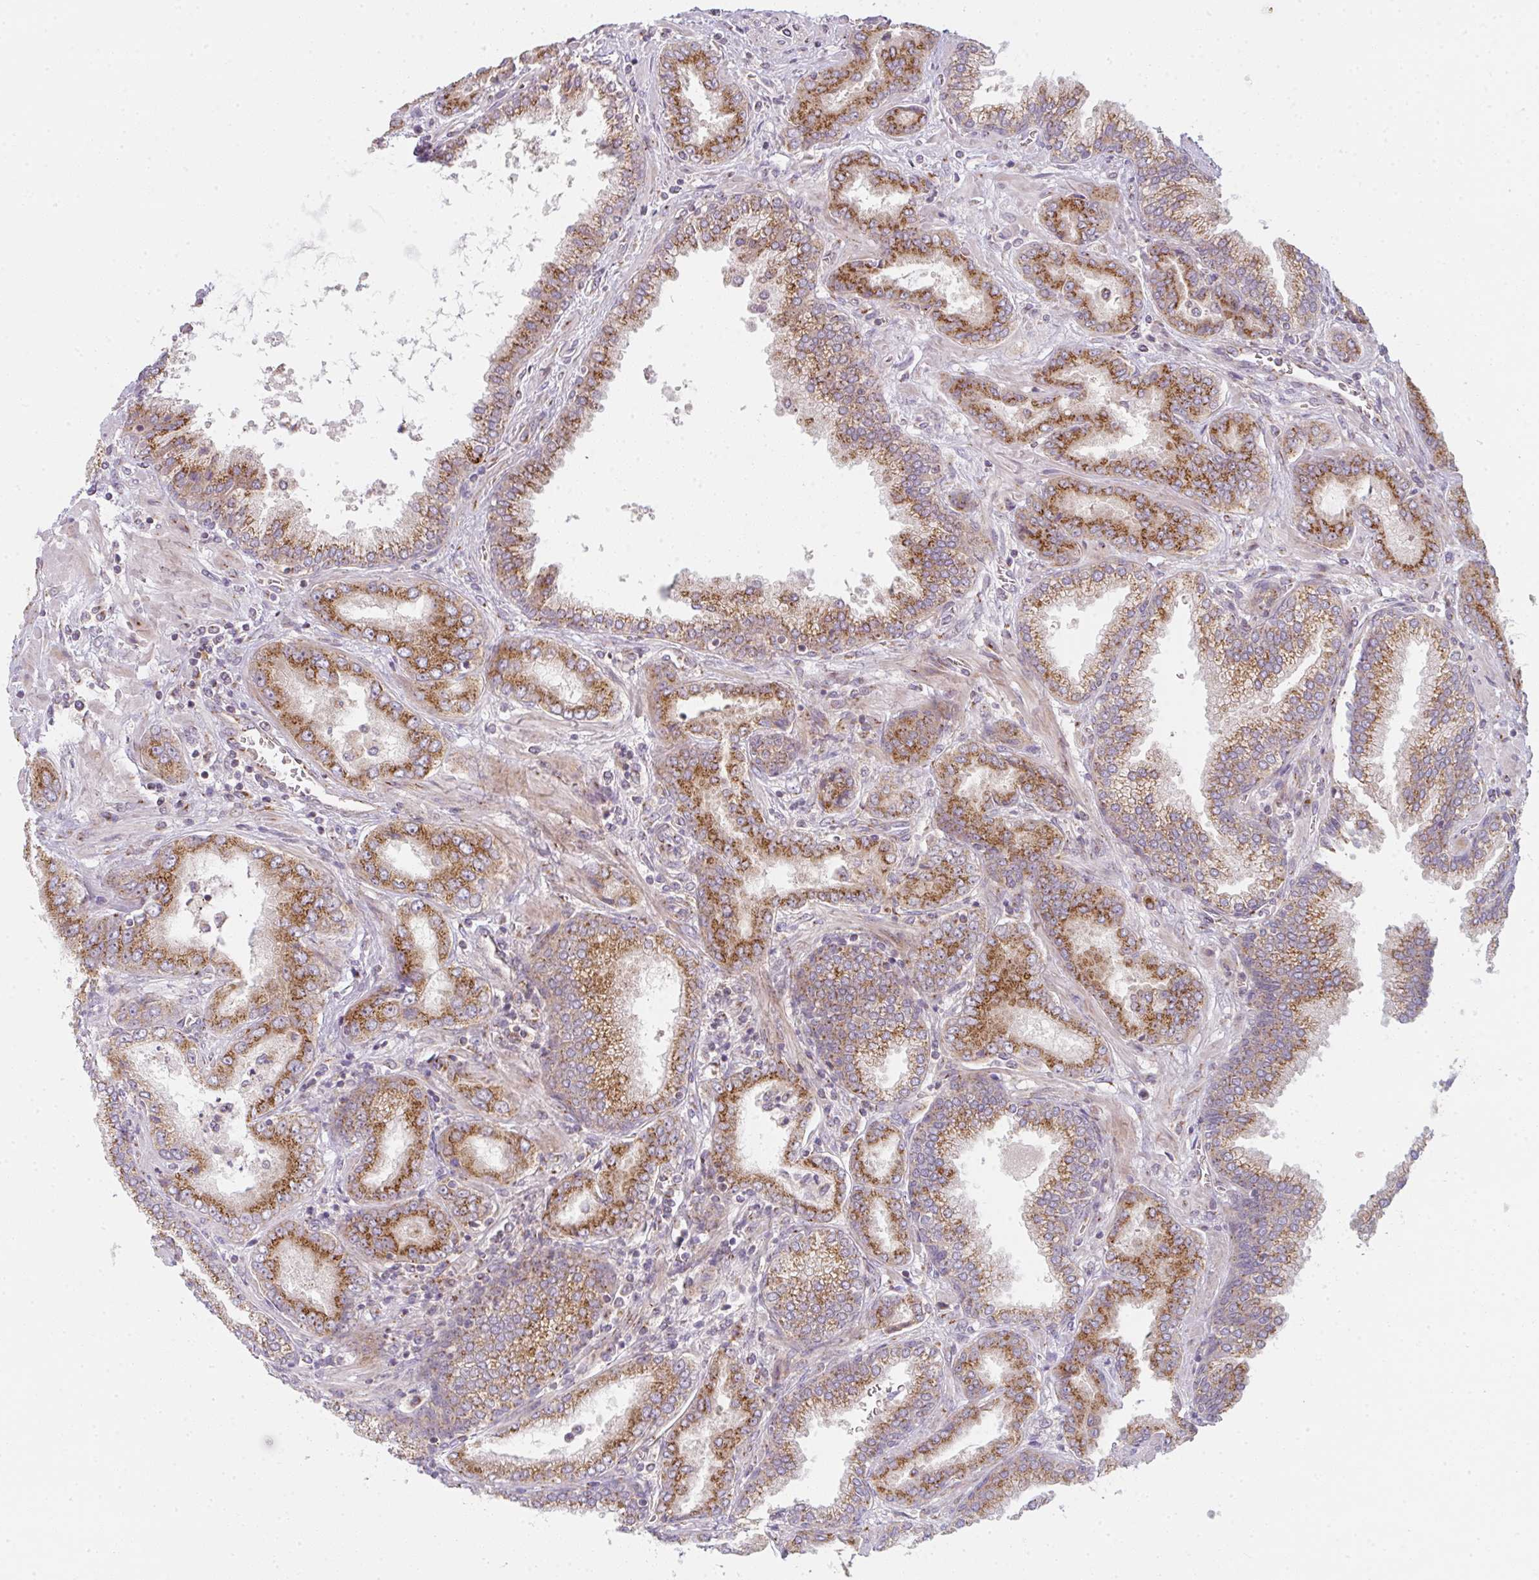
{"staining": {"intensity": "strong", "quantity": ">75%", "location": "cytoplasmic/membranous"}, "tissue": "prostate cancer", "cell_type": "Tumor cells", "image_type": "cancer", "snomed": [{"axis": "morphology", "description": "Adenocarcinoma, High grade"}, {"axis": "topography", "description": "Prostate"}], "caption": "Brown immunohistochemical staining in human prostate high-grade adenocarcinoma exhibits strong cytoplasmic/membranous staining in approximately >75% of tumor cells. (IHC, brightfield microscopy, high magnification).", "gene": "GVQW3", "patient": {"sex": "male", "age": 72}}